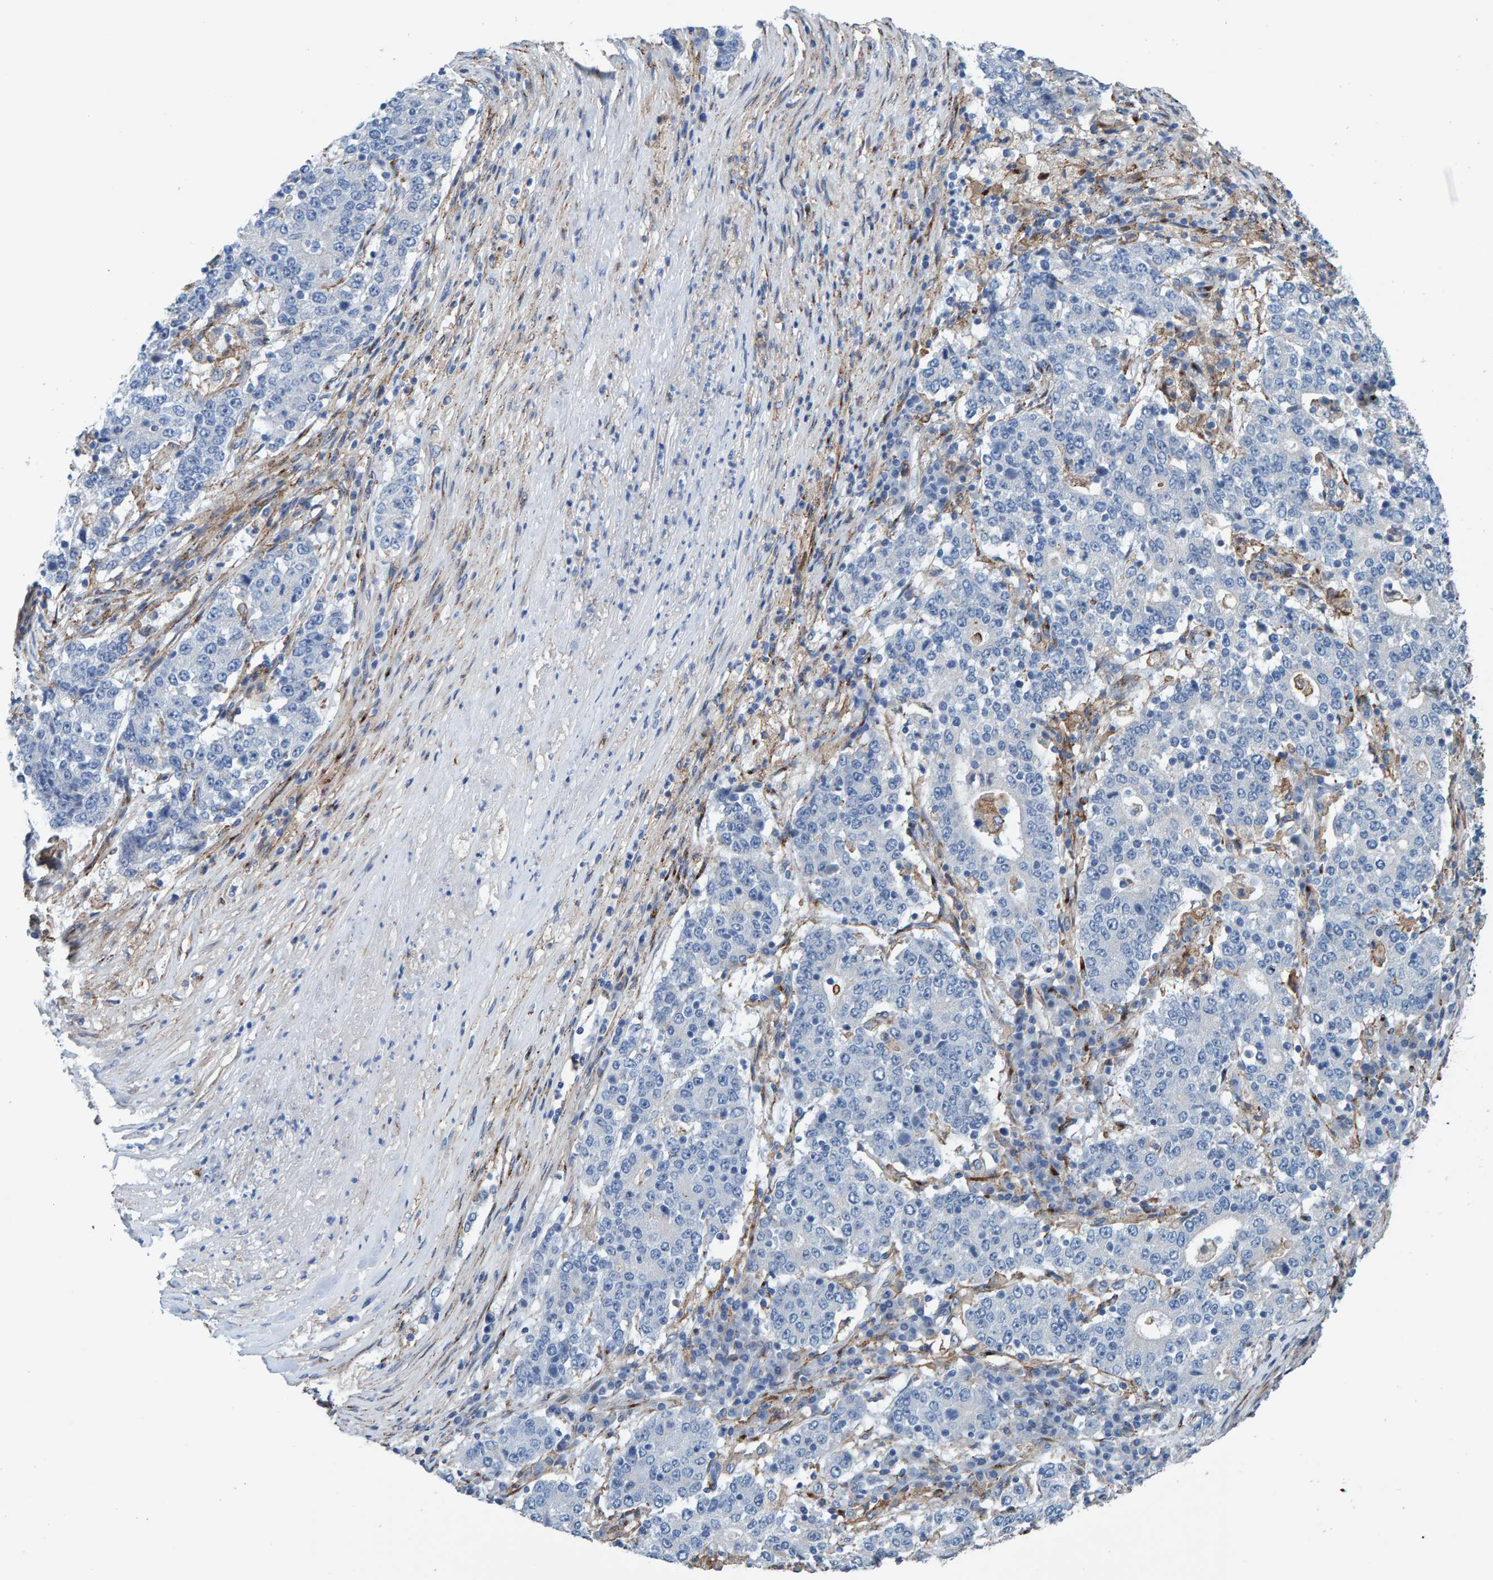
{"staining": {"intensity": "negative", "quantity": "none", "location": "none"}, "tissue": "stomach cancer", "cell_type": "Tumor cells", "image_type": "cancer", "snomed": [{"axis": "morphology", "description": "Adenocarcinoma, NOS"}, {"axis": "topography", "description": "Stomach"}], "caption": "IHC of stomach adenocarcinoma shows no expression in tumor cells.", "gene": "LRP1", "patient": {"sex": "male", "age": 59}}